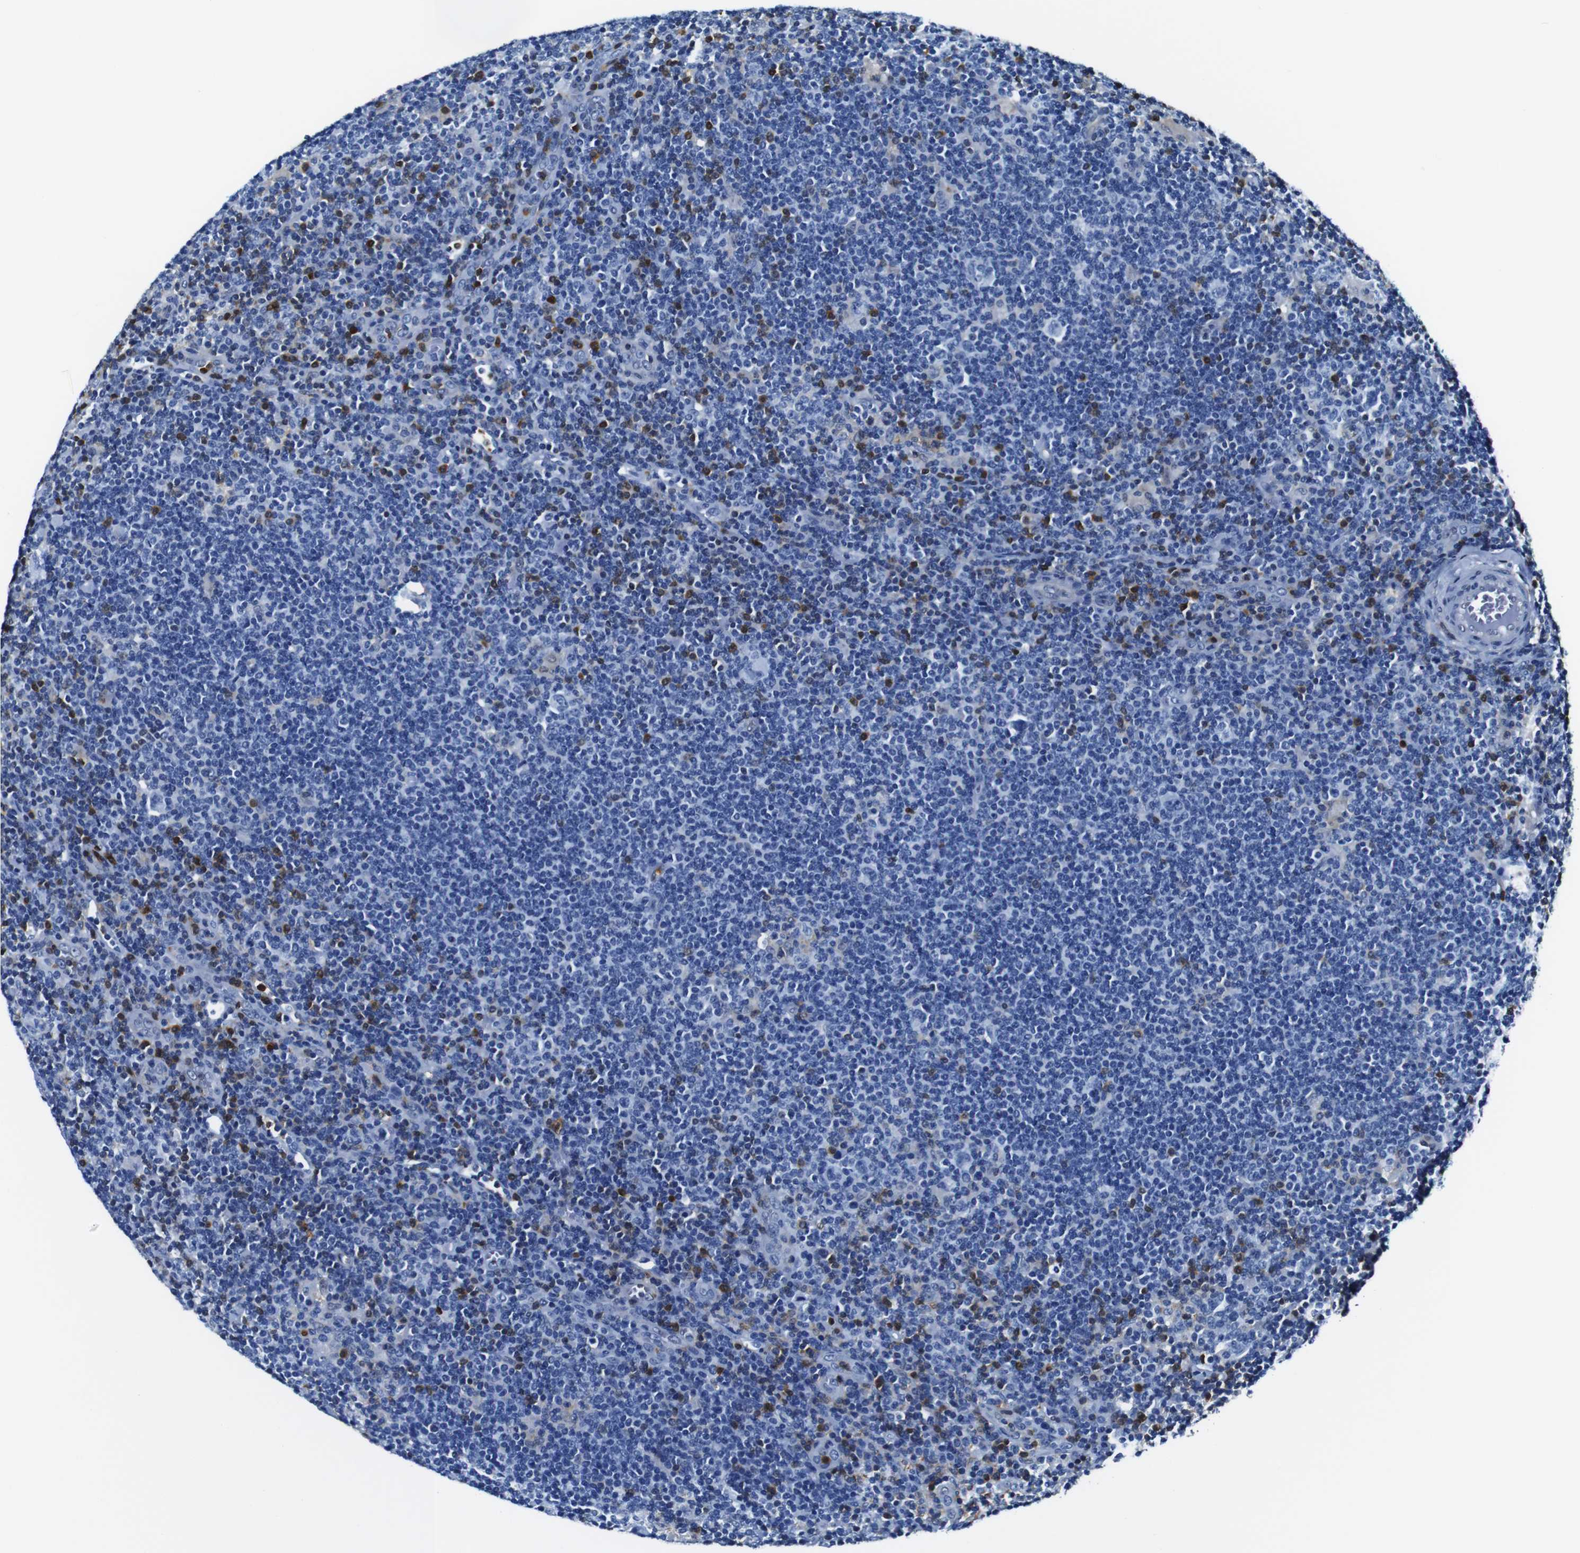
{"staining": {"intensity": "negative", "quantity": "none", "location": "none"}, "tissue": "lymphoma", "cell_type": "Tumor cells", "image_type": "cancer", "snomed": [{"axis": "morphology", "description": "Hodgkin's disease, NOS"}, {"axis": "topography", "description": "Lymph node"}], "caption": "A histopathology image of Hodgkin's disease stained for a protein reveals no brown staining in tumor cells.", "gene": "ANXA1", "patient": {"sex": "female", "age": 57}}